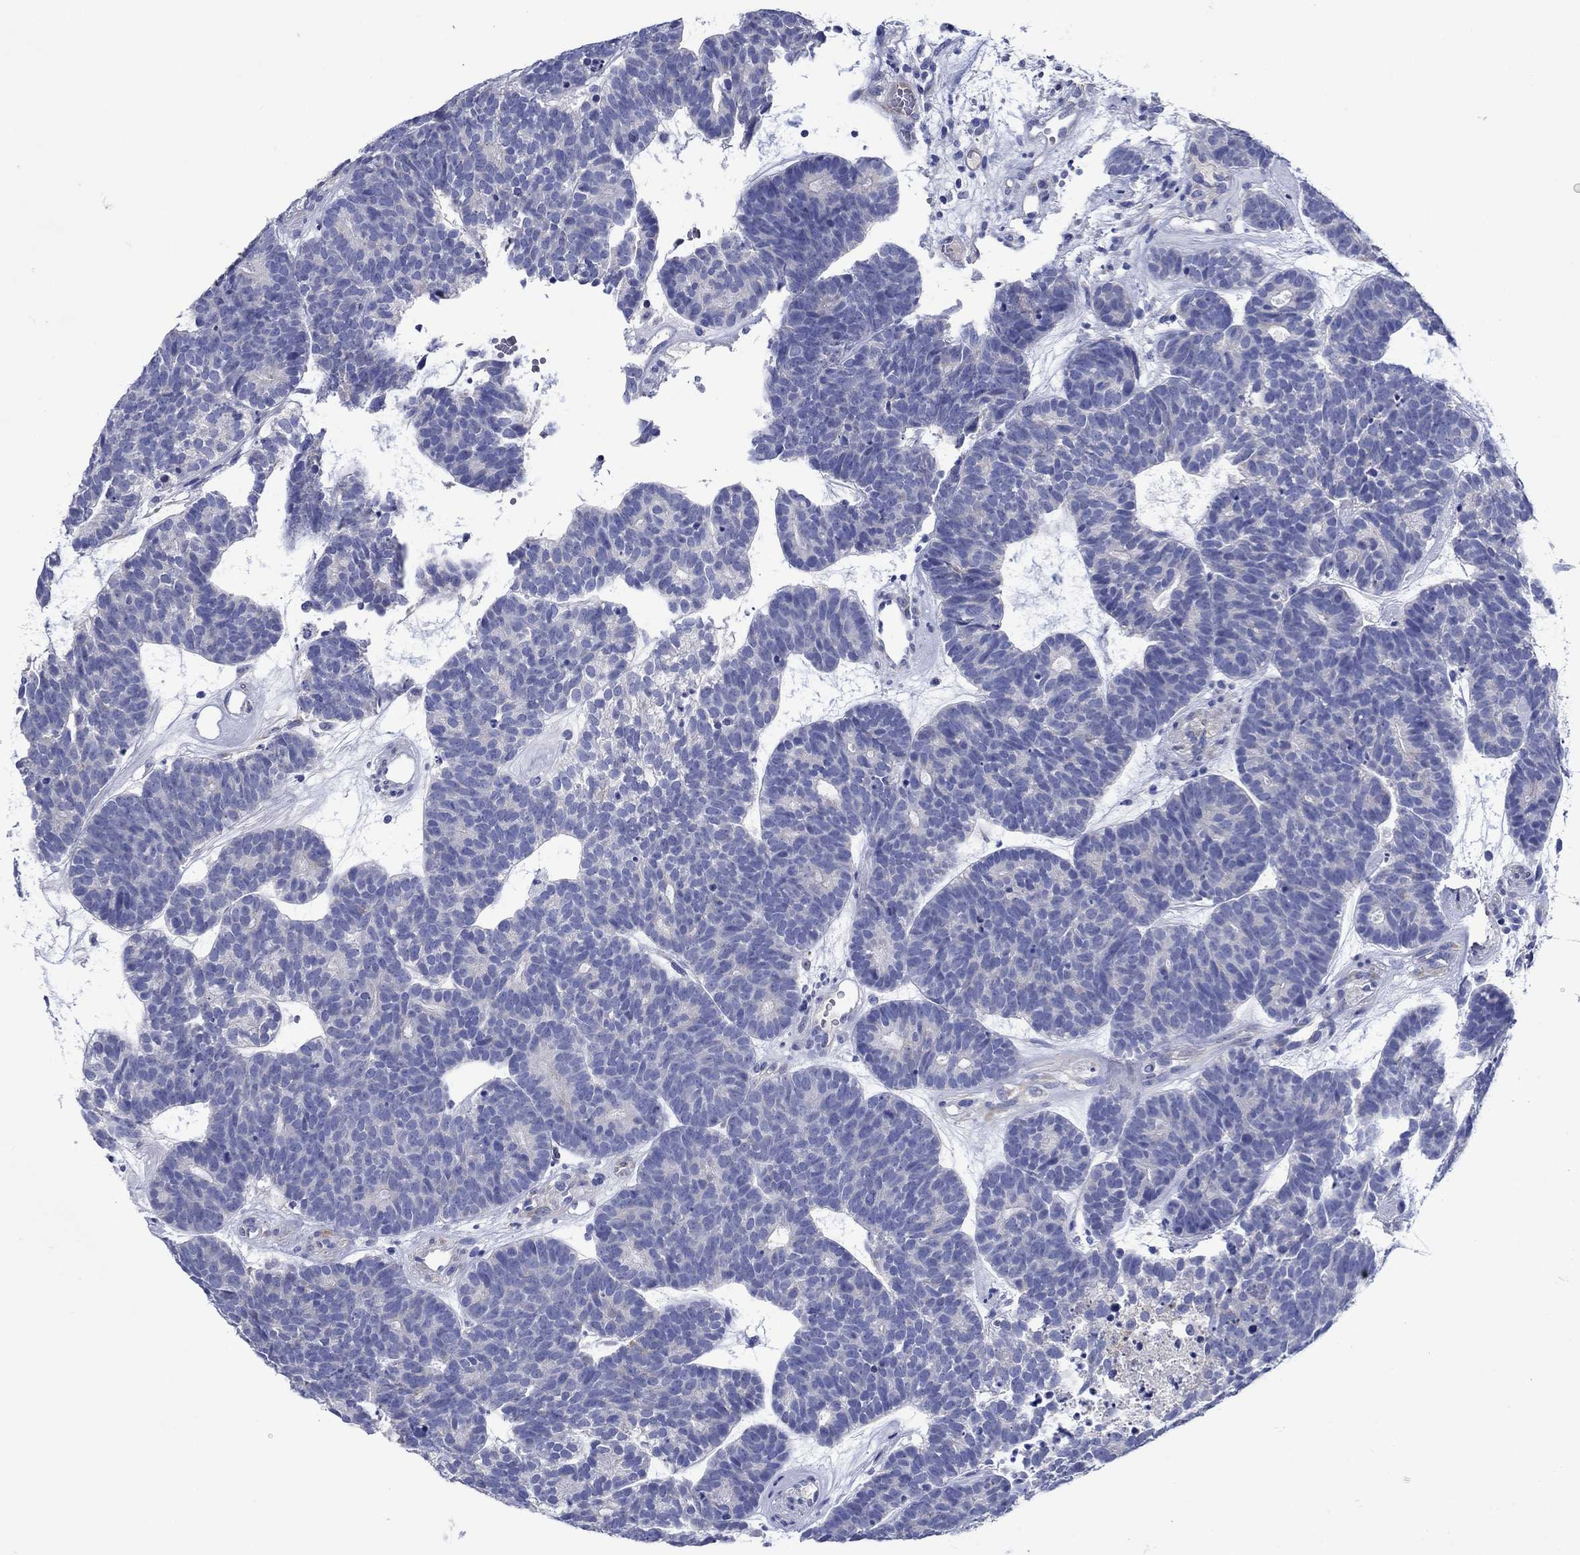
{"staining": {"intensity": "negative", "quantity": "none", "location": "none"}, "tissue": "head and neck cancer", "cell_type": "Tumor cells", "image_type": "cancer", "snomed": [{"axis": "morphology", "description": "Adenocarcinoma, NOS"}, {"axis": "topography", "description": "Head-Neck"}], "caption": "This is an immunohistochemistry photomicrograph of adenocarcinoma (head and neck). There is no staining in tumor cells.", "gene": "TRIM16", "patient": {"sex": "female", "age": 81}}